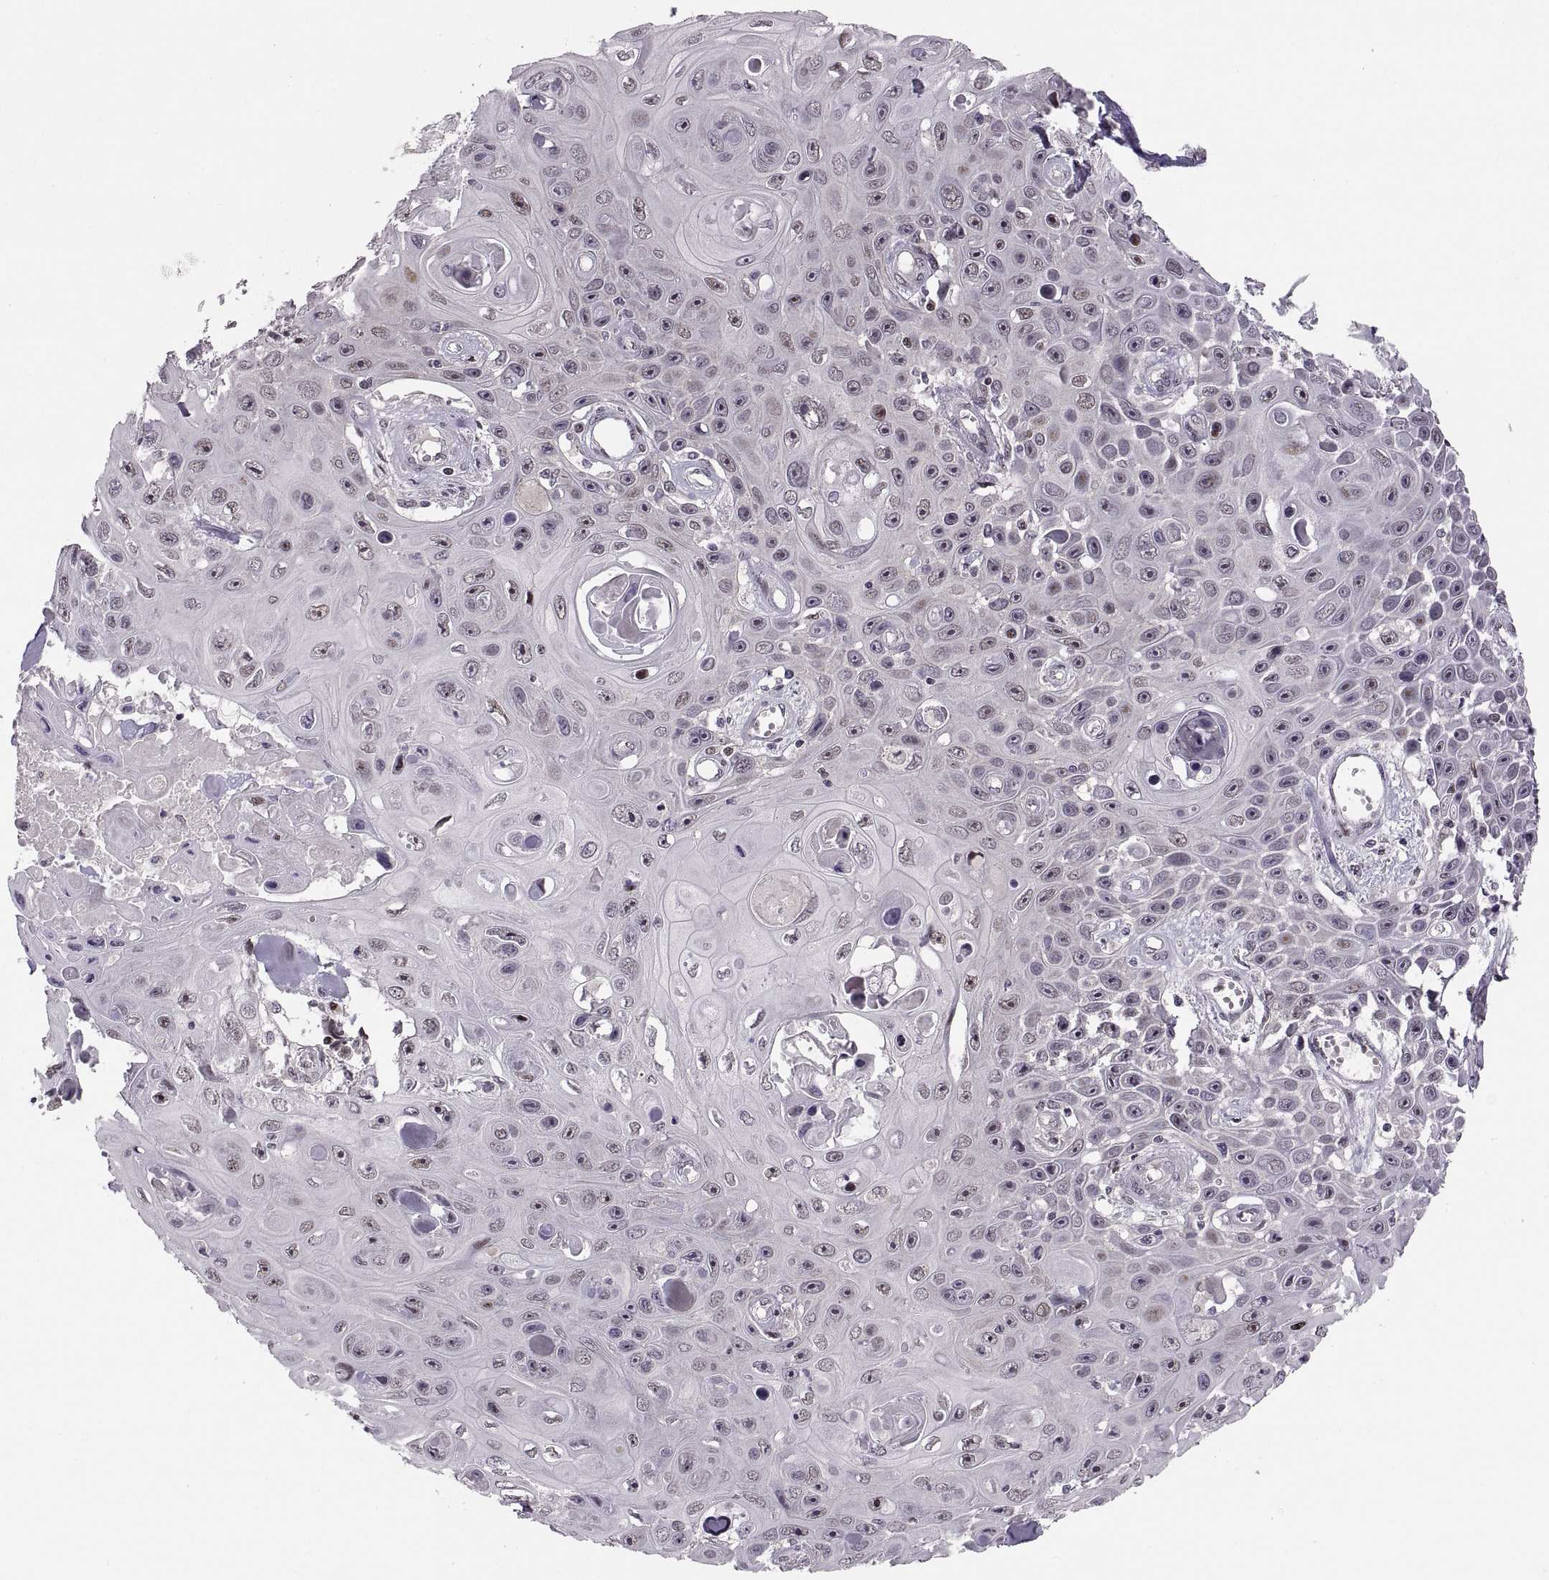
{"staining": {"intensity": "moderate", "quantity": "<25%", "location": "nuclear"}, "tissue": "skin cancer", "cell_type": "Tumor cells", "image_type": "cancer", "snomed": [{"axis": "morphology", "description": "Squamous cell carcinoma, NOS"}, {"axis": "topography", "description": "Skin"}], "caption": "A photomicrograph of human squamous cell carcinoma (skin) stained for a protein shows moderate nuclear brown staining in tumor cells. The staining was performed using DAB (3,3'-diaminobenzidine) to visualize the protein expression in brown, while the nuclei were stained in blue with hematoxylin (Magnification: 20x).", "gene": "SNAI1", "patient": {"sex": "male", "age": 82}}